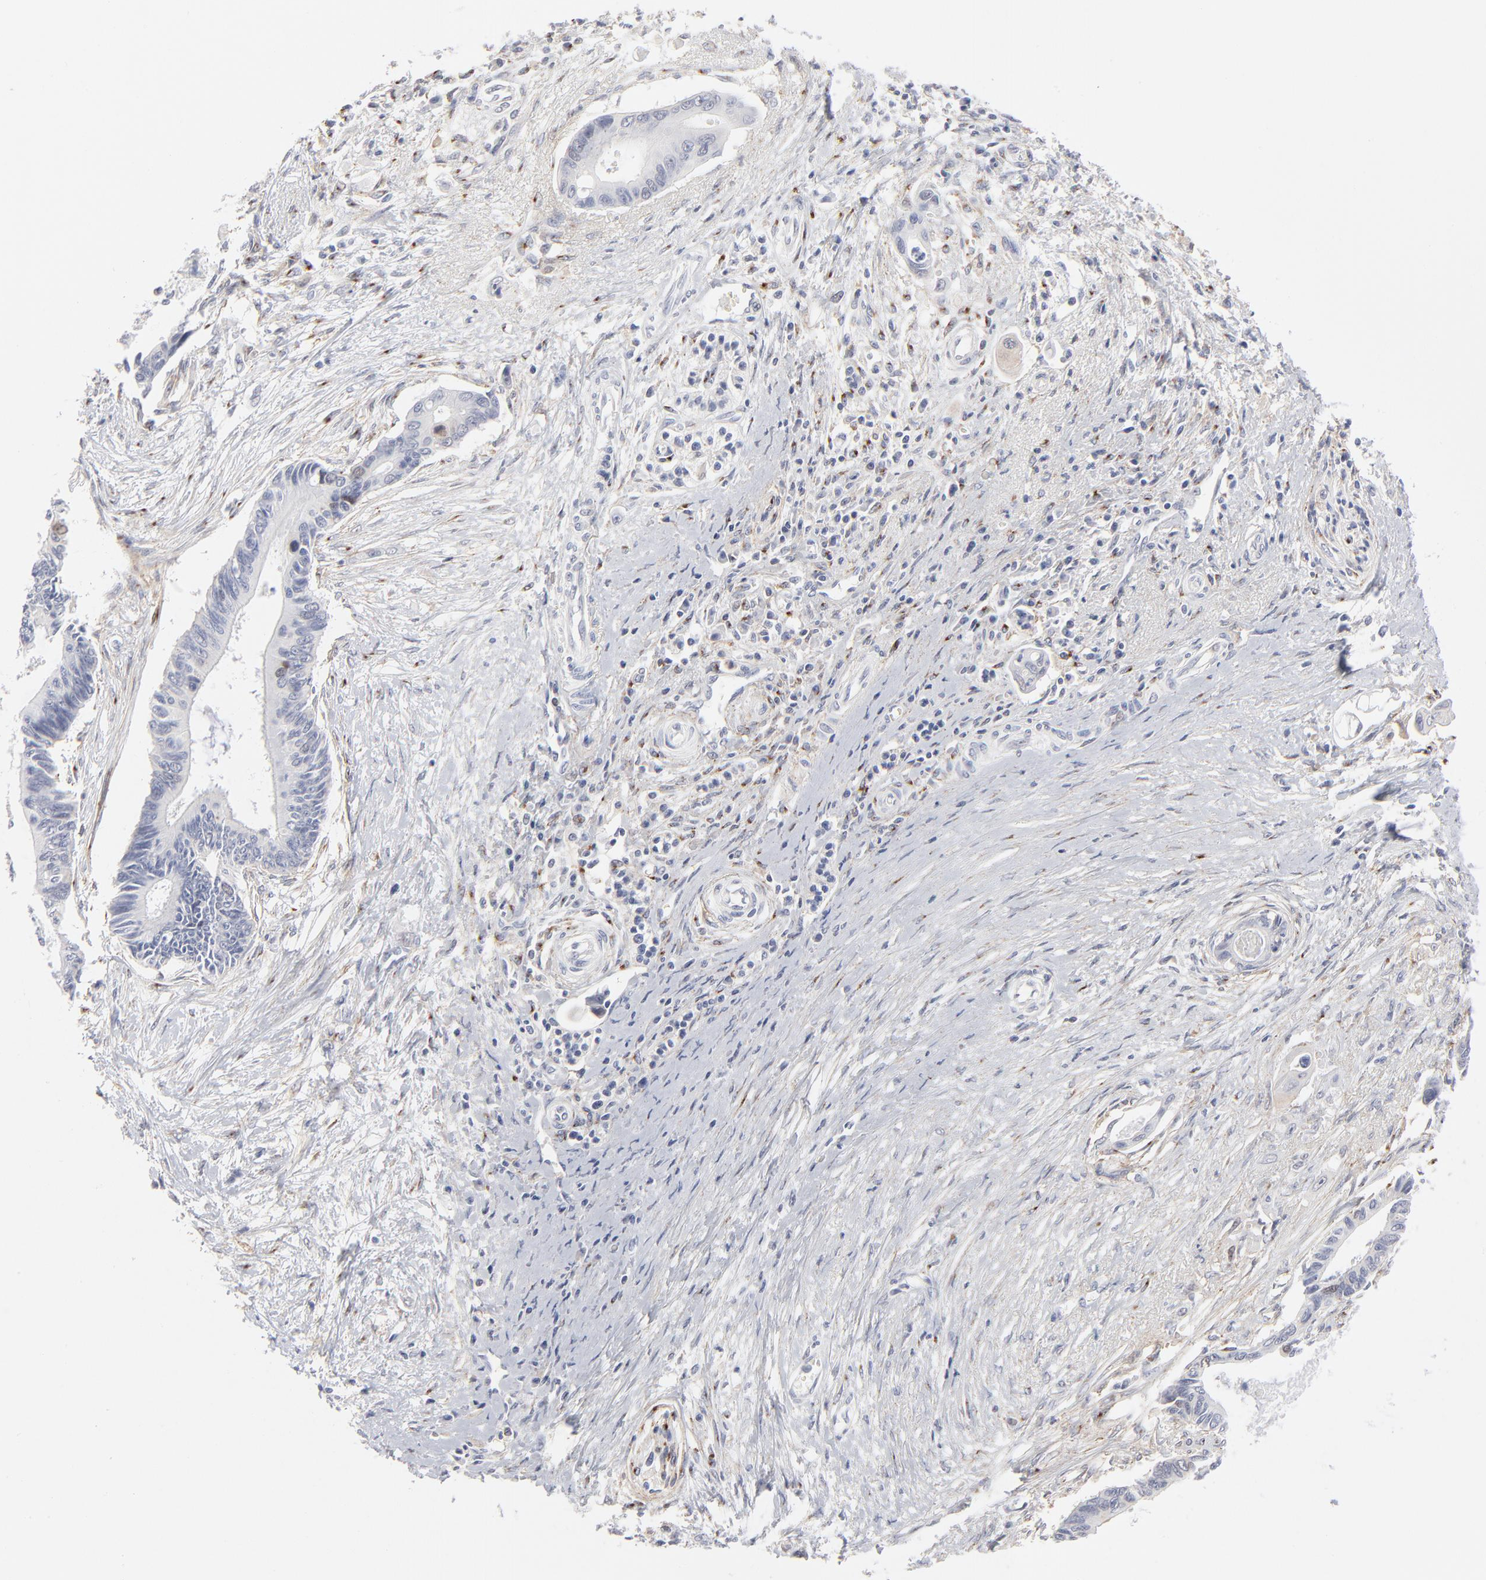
{"staining": {"intensity": "negative", "quantity": "none", "location": "none"}, "tissue": "pancreatic cancer", "cell_type": "Tumor cells", "image_type": "cancer", "snomed": [{"axis": "morphology", "description": "Adenocarcinoma, NOS"}, {"axis": "topography", "description": "Pancreas"}], "caption": "This is an IHC image of human pancreatic cancer (adenocarcinoma). There is no positivity in tumor cells.", "gene": "AURKA", "patient": {"sex": "female", "age": 70}}